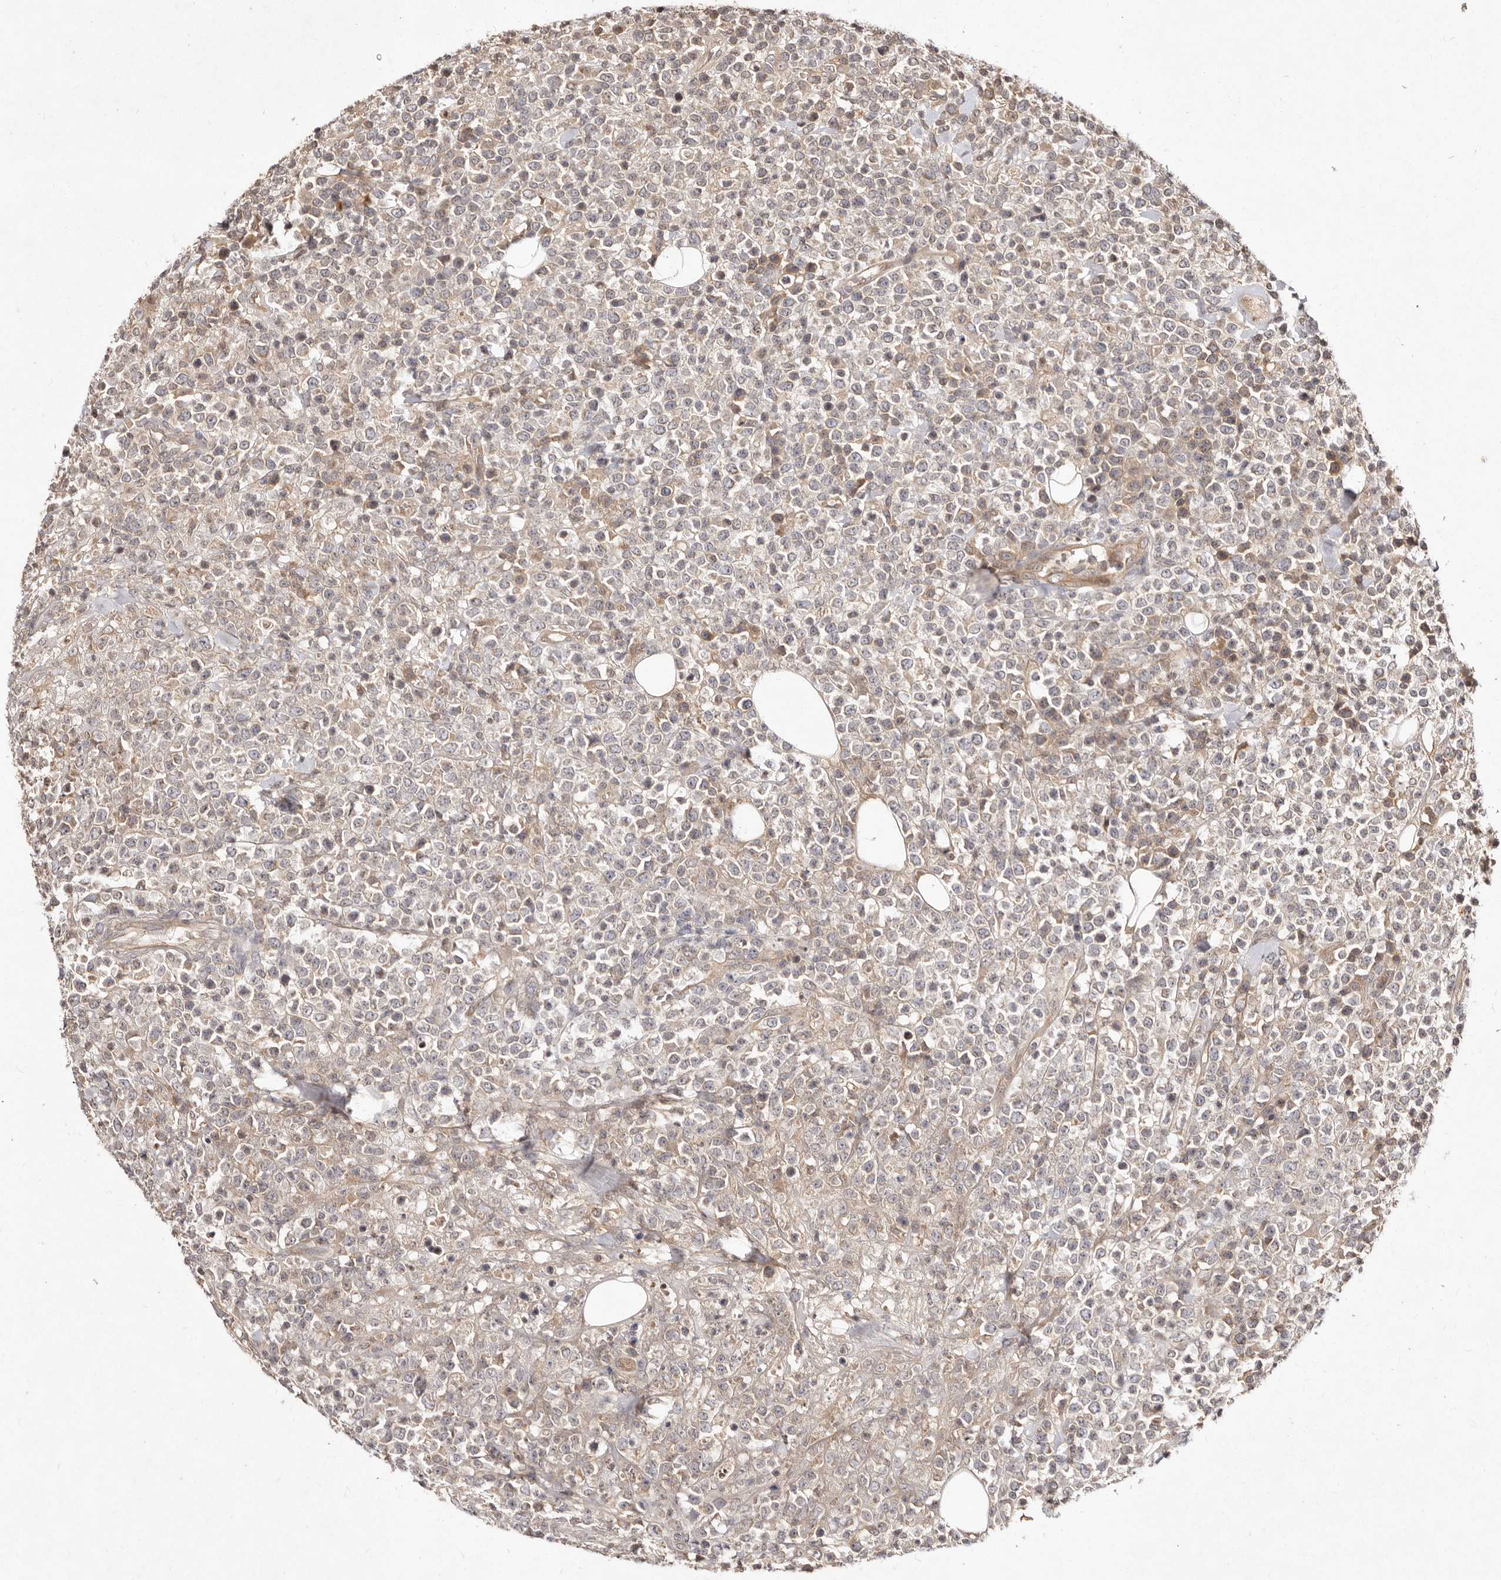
{"staining": {"intensity": "negative", "quantity": "none", "location": "none"}, "tissue": "lymphoma", "cell_type": "Tumor cells", "image_type": "cancer", "snomed": [{"axis": "morphology", "description": "Malignant lymphoma, non-Hodgkin's type, High grade"}, {"axis": "topography", "description": "Colon"}], "caption": "Lymphoma was stained to show a protein in brown. There is no significant staining in tumor cells.", "gene": "LCORL", "patient": {"sex": "female", "age": 53}}